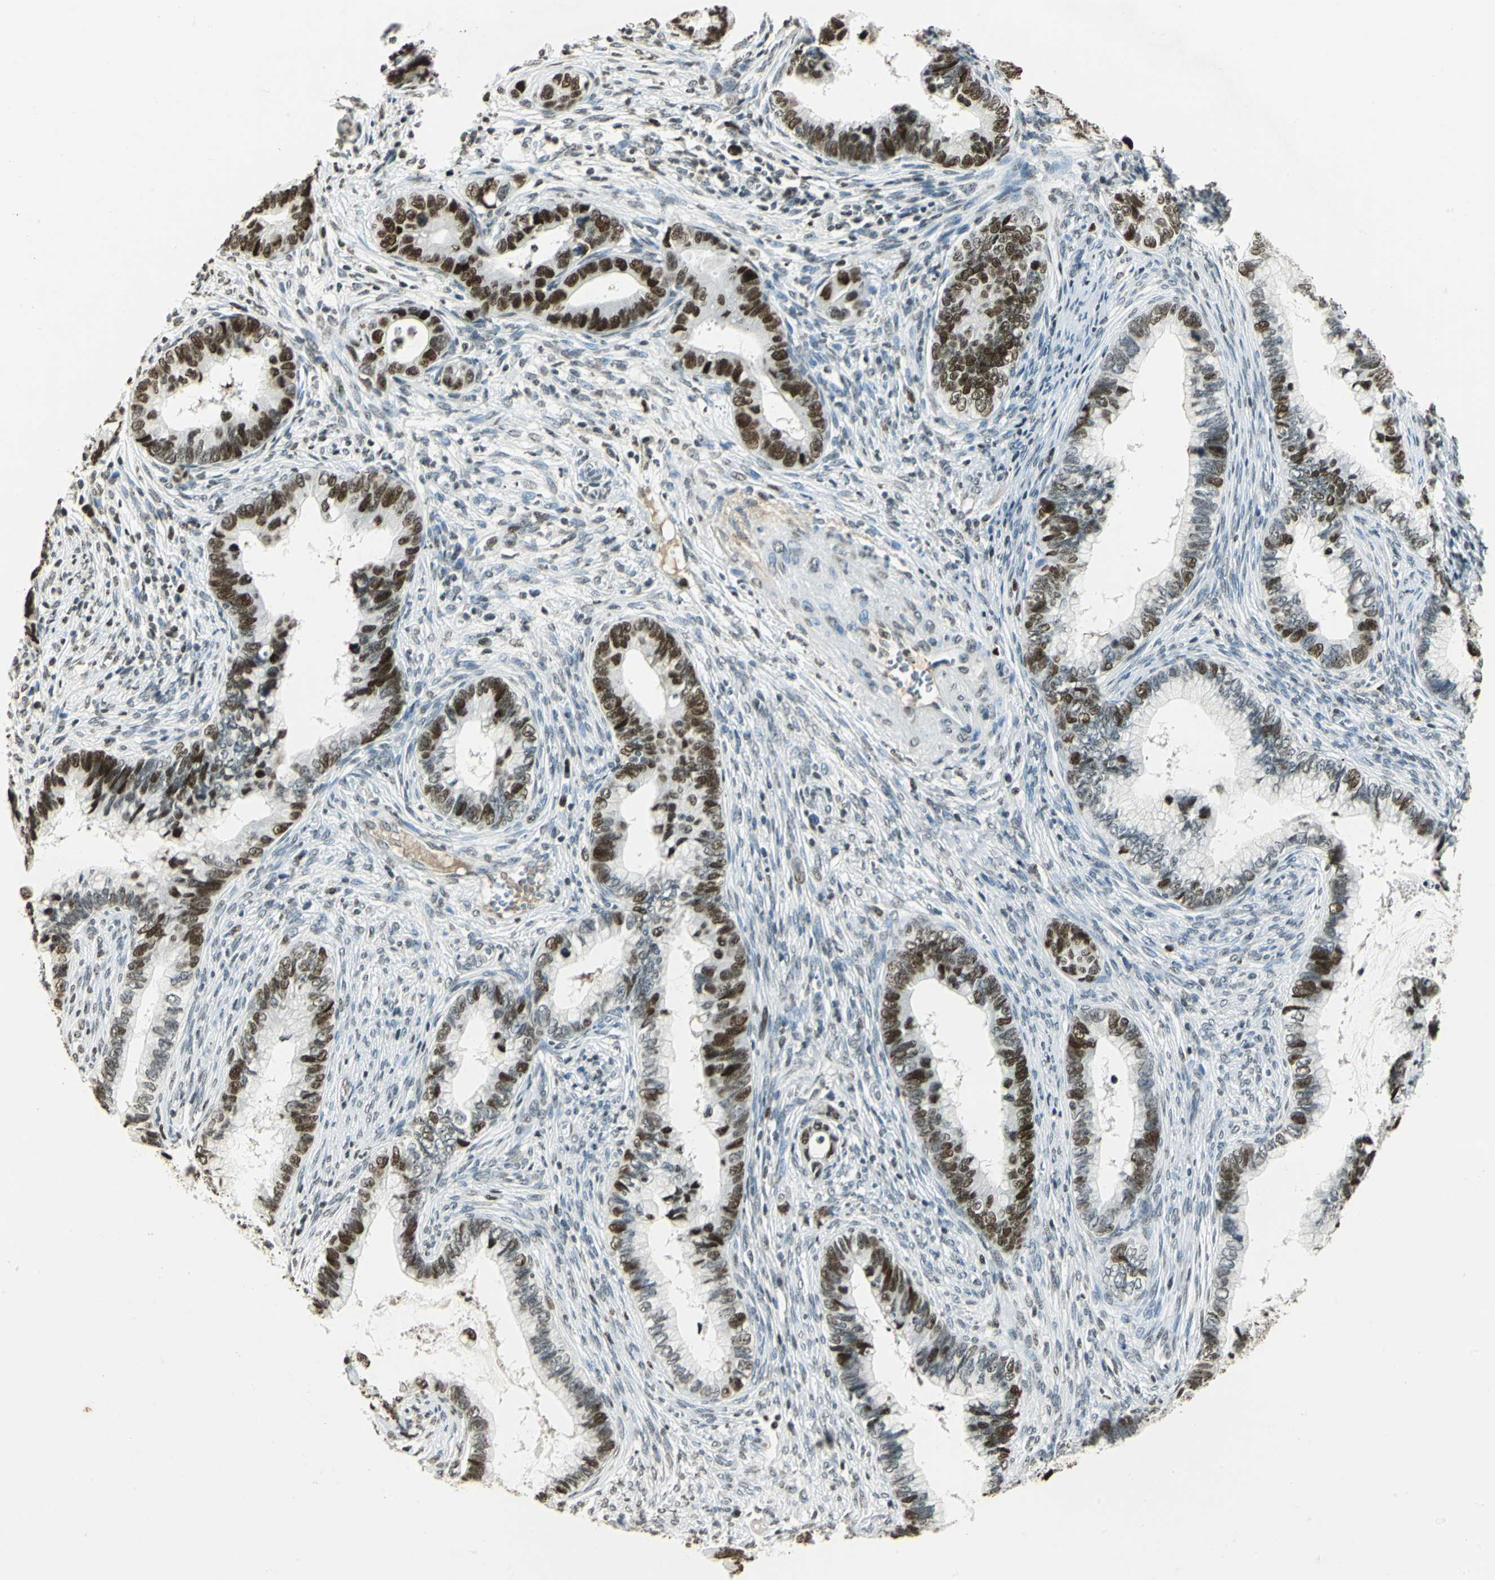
{"staining": {"intensity": "strong", "quantity": ">75%", "location": "nuclear"}, "tissue": "cervical cancer", "cell_type": "Tumor cells", "image_type": "cancer", "snomed": [{"axis": "morphology", "description": "Adenocarcinoma, NOS"}, {"axis": "topography", "description": "Cervix"}], "caption": "Immunohistochemical staining of human cervical cancer shows high levels of strong nuclear positivity in approximately >75% of tumor cells.", "gene": "MCM4", "patient": {"sex": "female", "age": 44}}